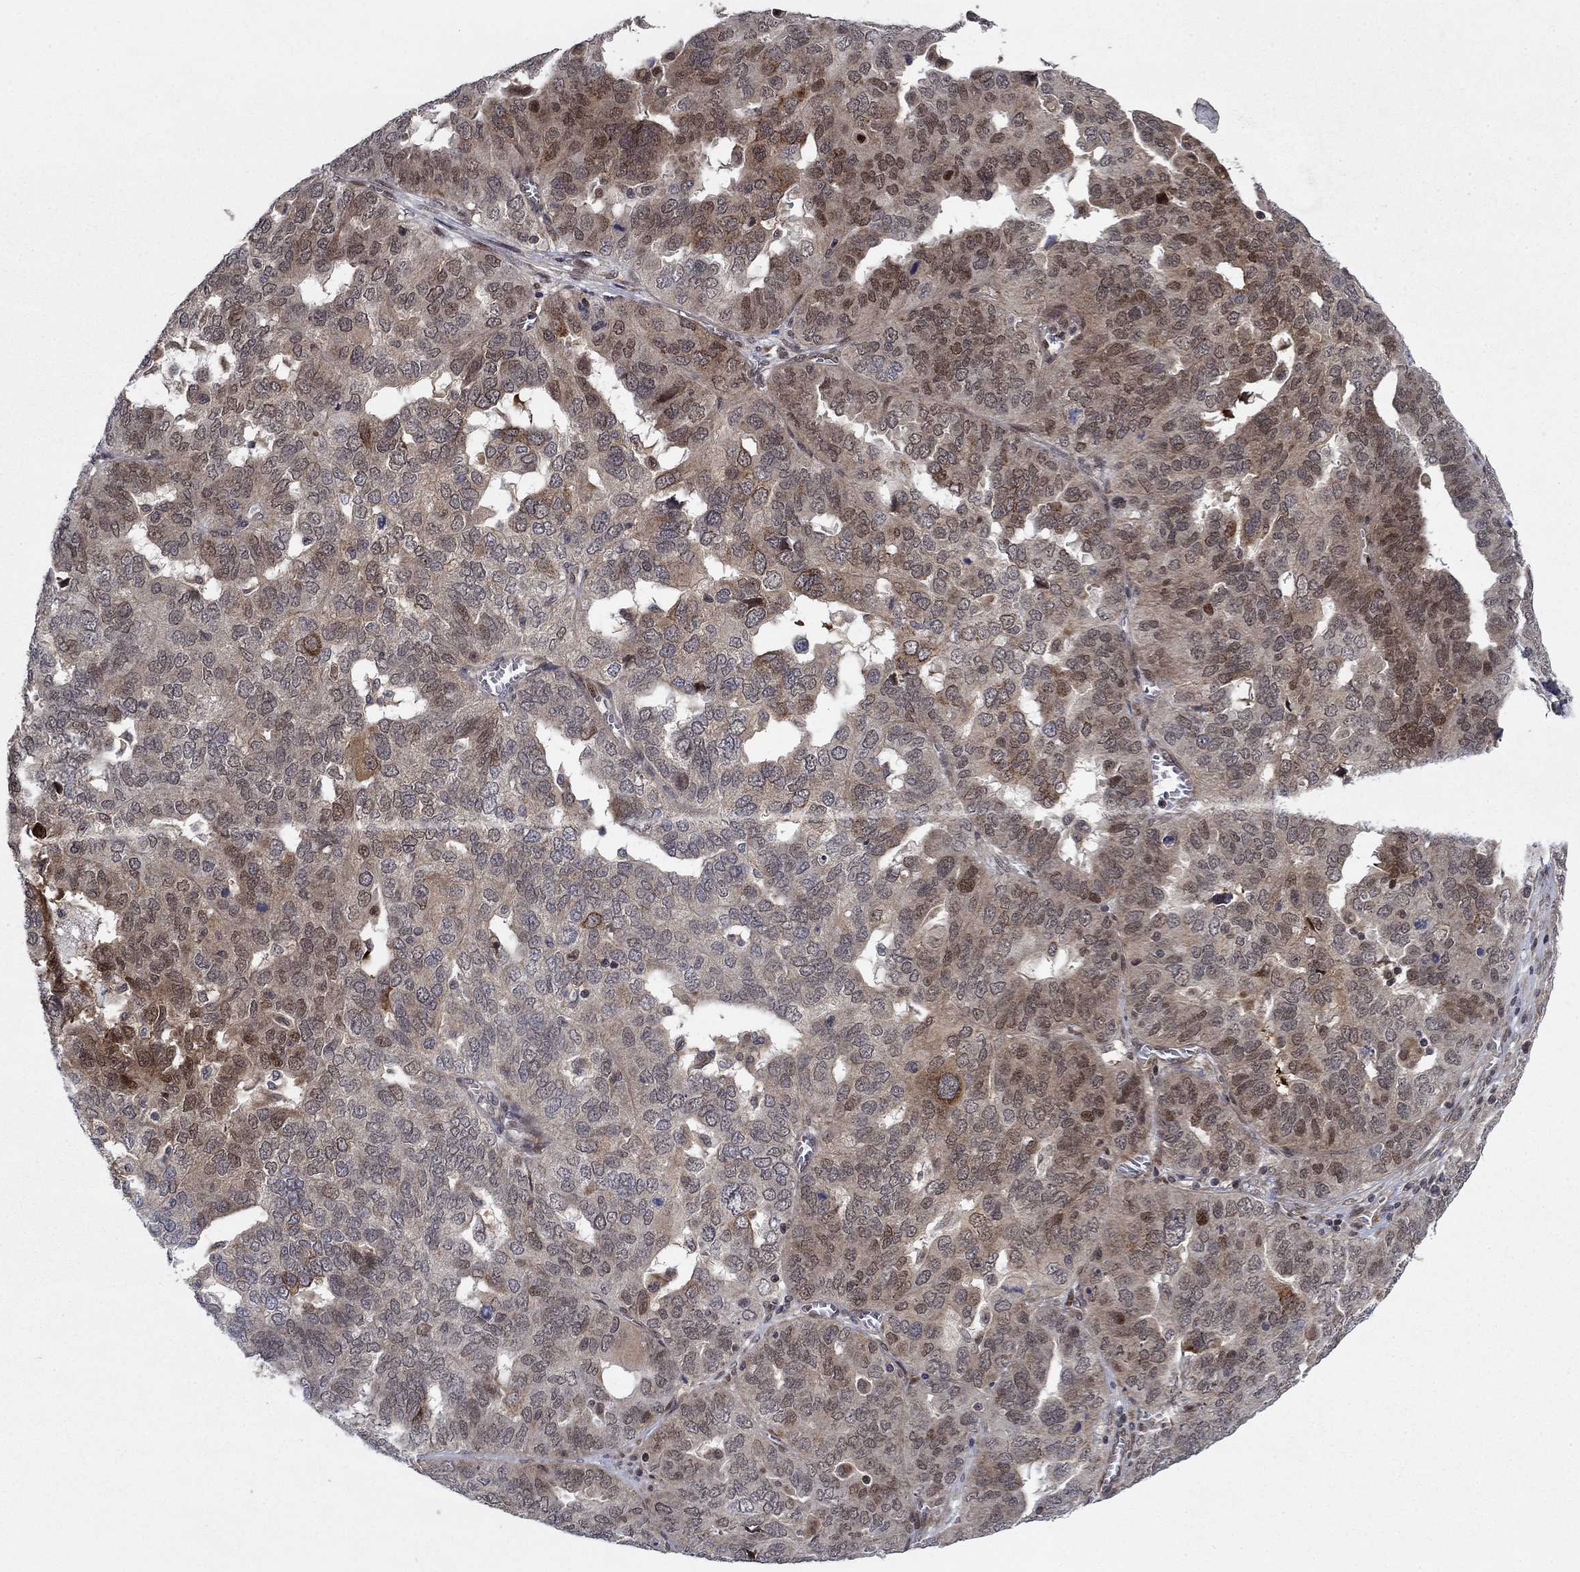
{"staining": {"intensity": "strong", "quantity": "<25%", "location": "cytoplasmic/membranous,nuclear"}, "tissue": "ovarian cancer", "cell_type": "Tumor cells", "image_type": "cancer", "snomed": [{"axis": "morphology", "description": "Carcinoma, endometroid"}, {"axis": "topography", "description": "Soft tissue"}, {"axis": "topography", "description": "Ovary"}], "caption": "Human ovarian endometroid carcinoma stained with a brown dye reveals strong cytoplasmic/membranous and nuclear positive staining in about <25% of tumor cells.", "gene": "PRICKLE4", "patient": {"sex": "female", "age": 52}}